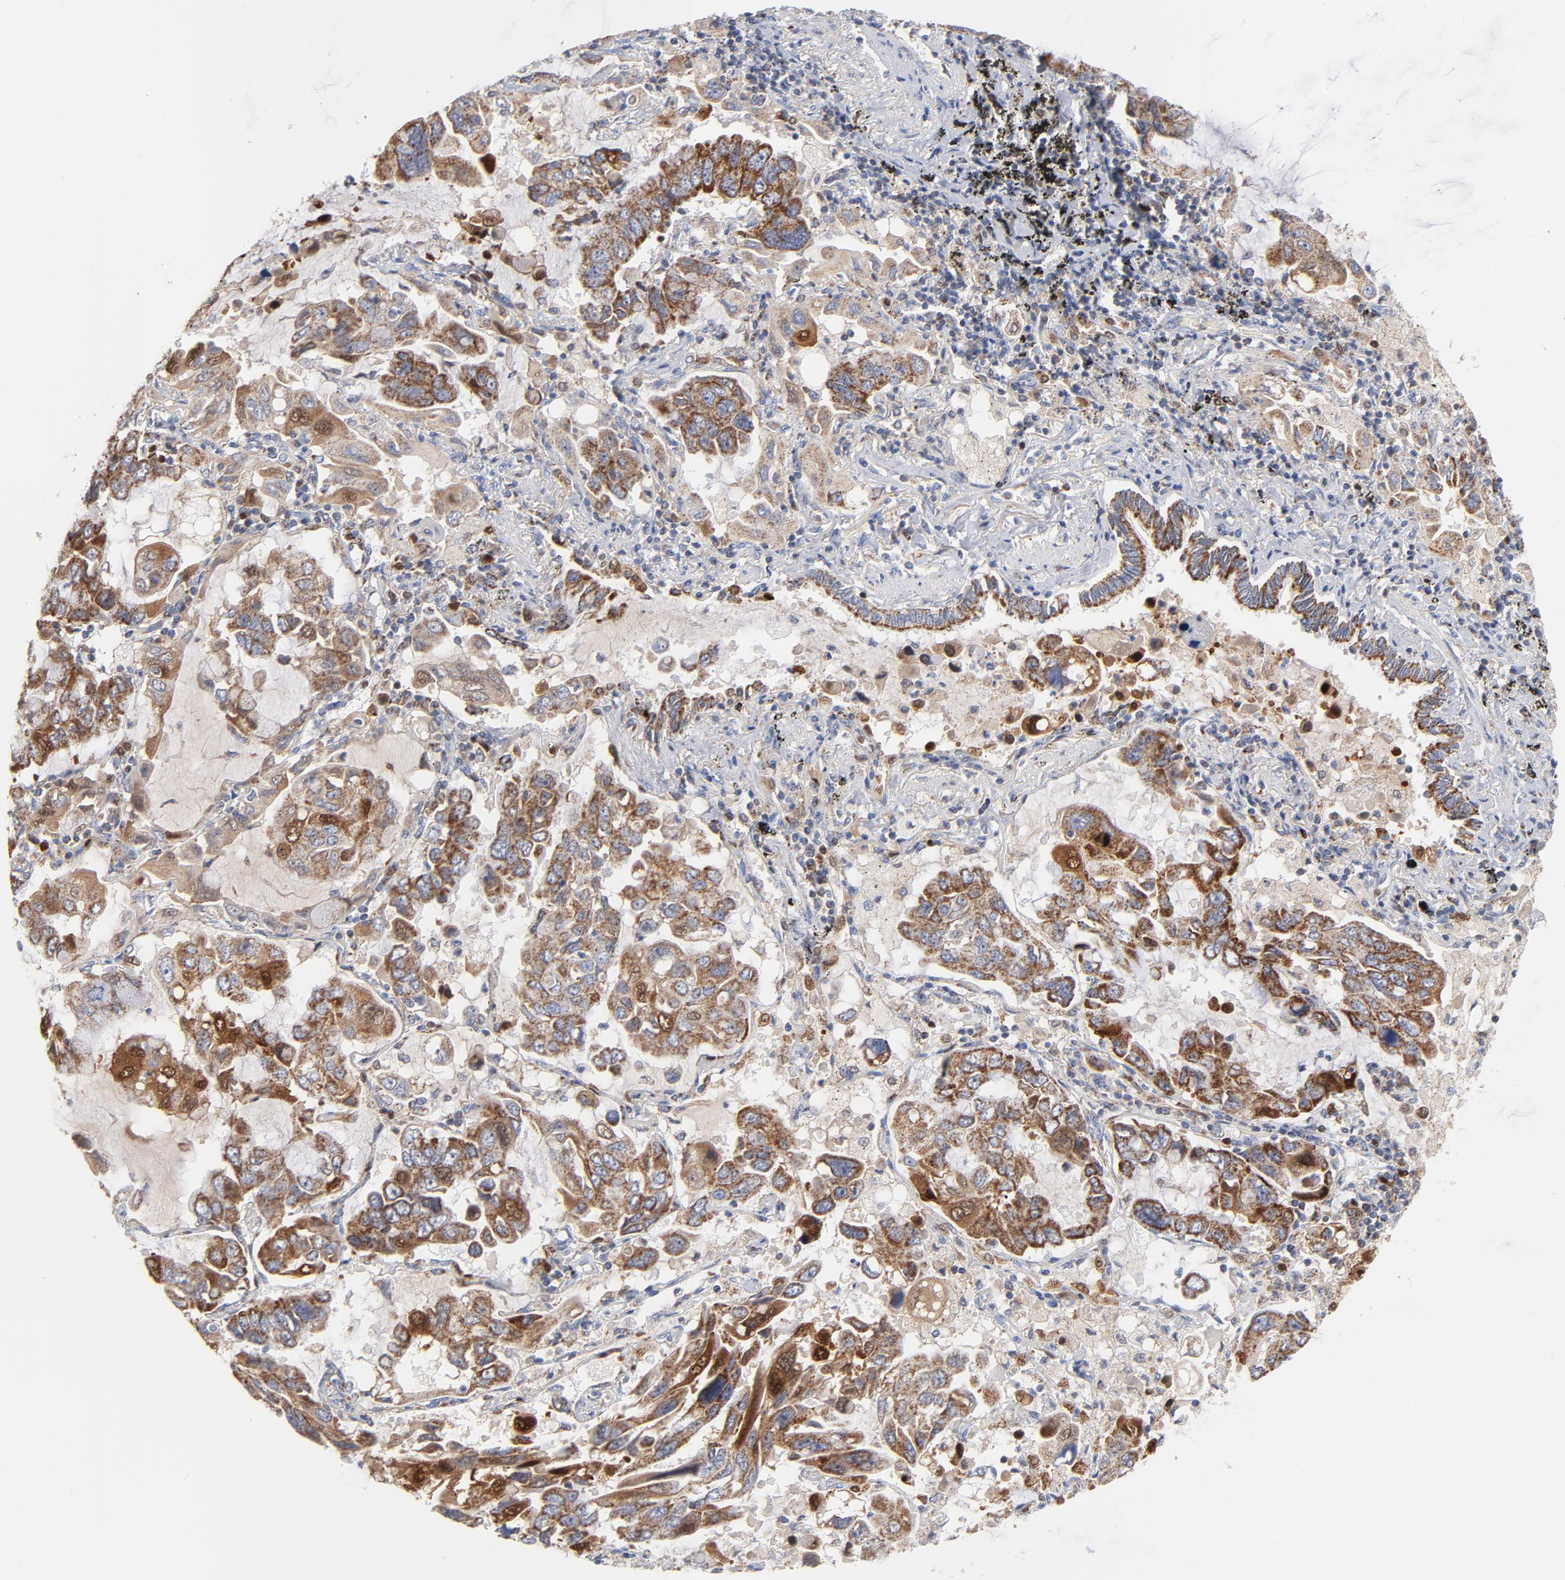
{"staining": {"intensity": "moderate", "quantity": ">75%", "location": "cytoplasmic/membranous,nuclear"}, "tissue": "lung cancer", "cell_type": "Tumor cells", "image_type": "cancer", "snomed": [{"axis": "morphology", "description": "Adenocarcinoma, NOS"}, {"axis": "topography", "description": "Lung"}], "caption": "Human adenocarcinoma (lung) stained with a brown dye exhibits moderate cytoplasmic/membranous and nuclear positive expression in approximately >75% of tumor cells.", "gene": "DIABLO", "patient": {"sex": "male", "age": 64}}